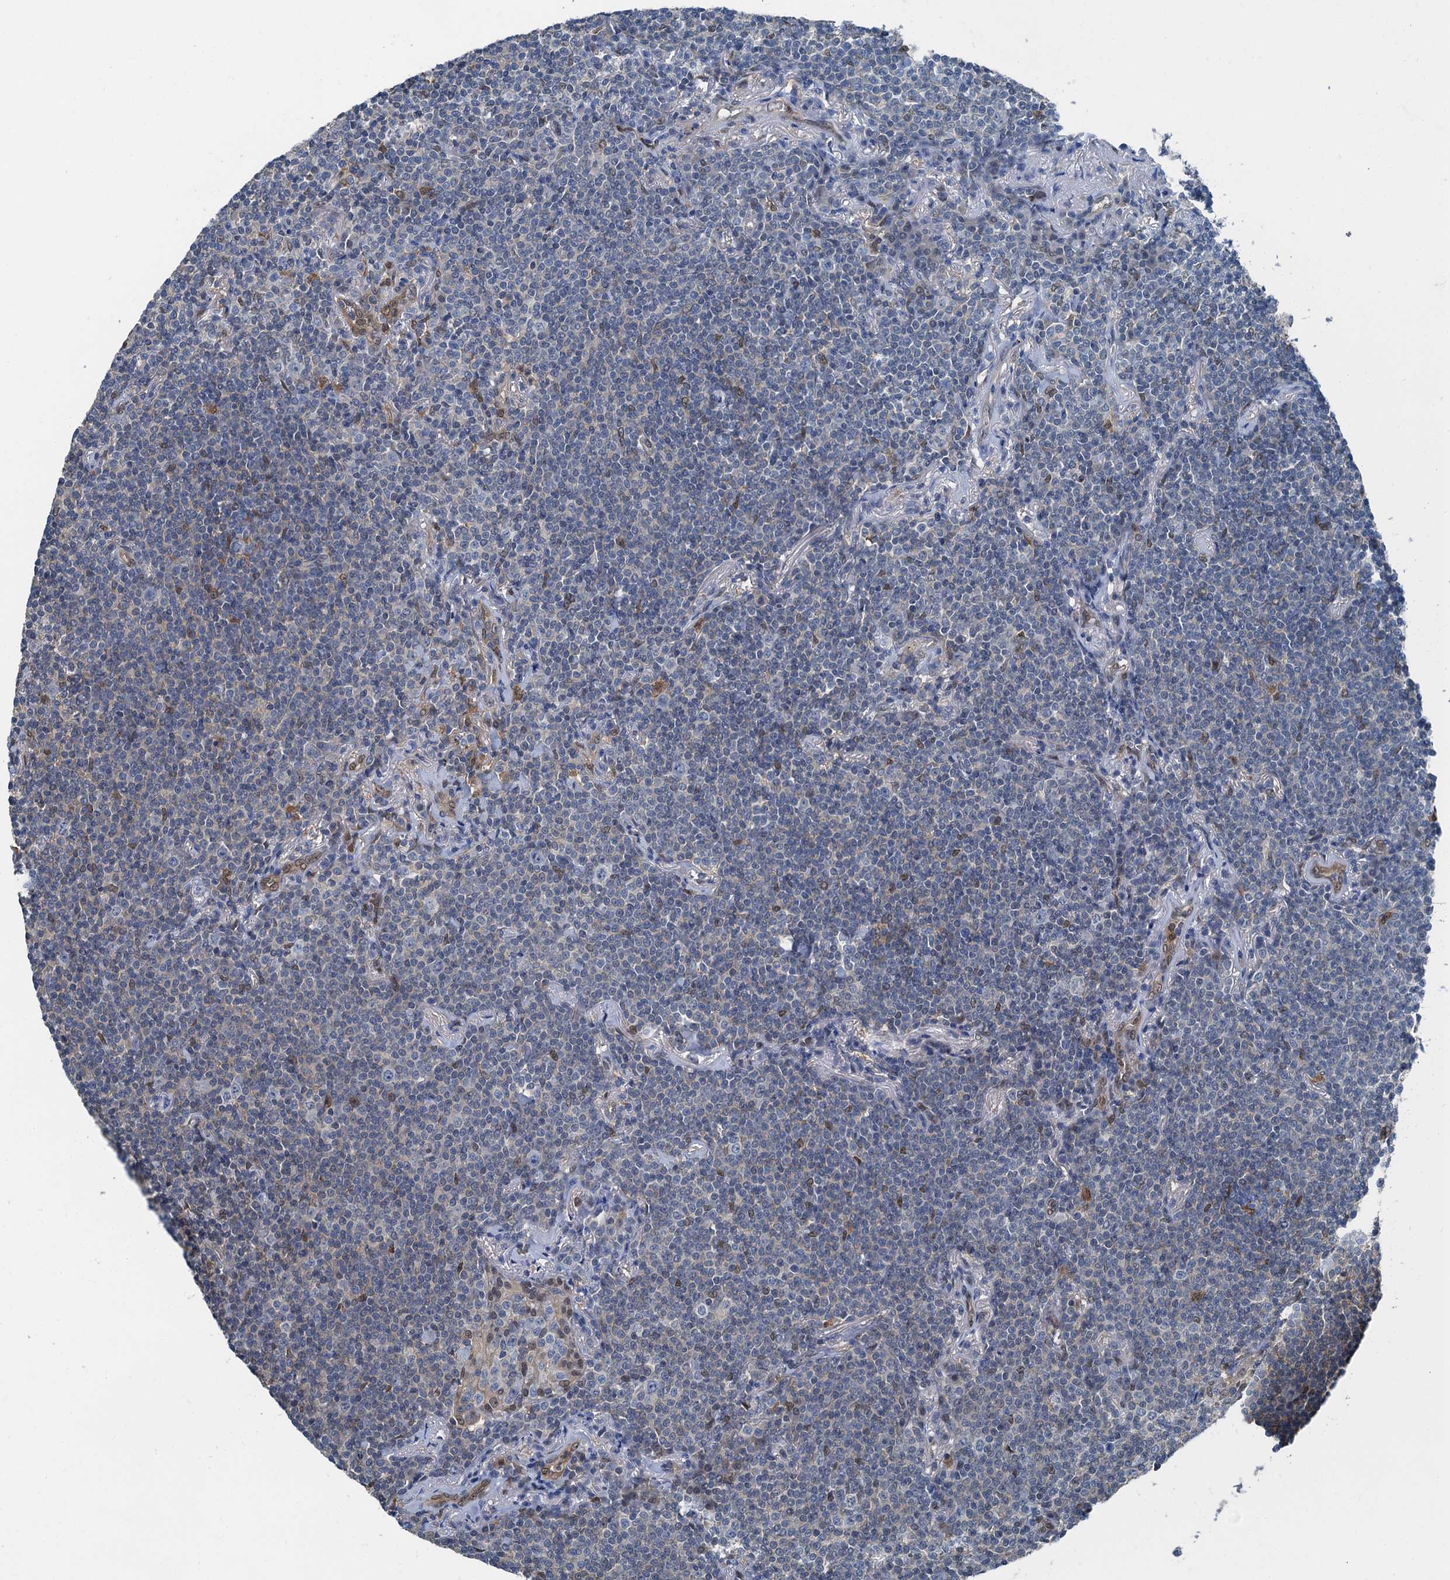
{"staining": {"intensity": "negative", "quantity": "none", "location": "none"}, "tissue": "lymphoma", "cell_type": "Tumor cells", "image_type": "cancer", "snomed": [{"axis": "morphology", "description": "Malignant lymphoma, non-Hodgkin's type, Low grade"}, {"axis": "topography", "description": "Lung"}], "caption": "This is an IHC micrograph of human lymphoma. There is no staining in tumor cells.", "gene": "RNH1", "patient": {"sex": "female", "age": 71}}